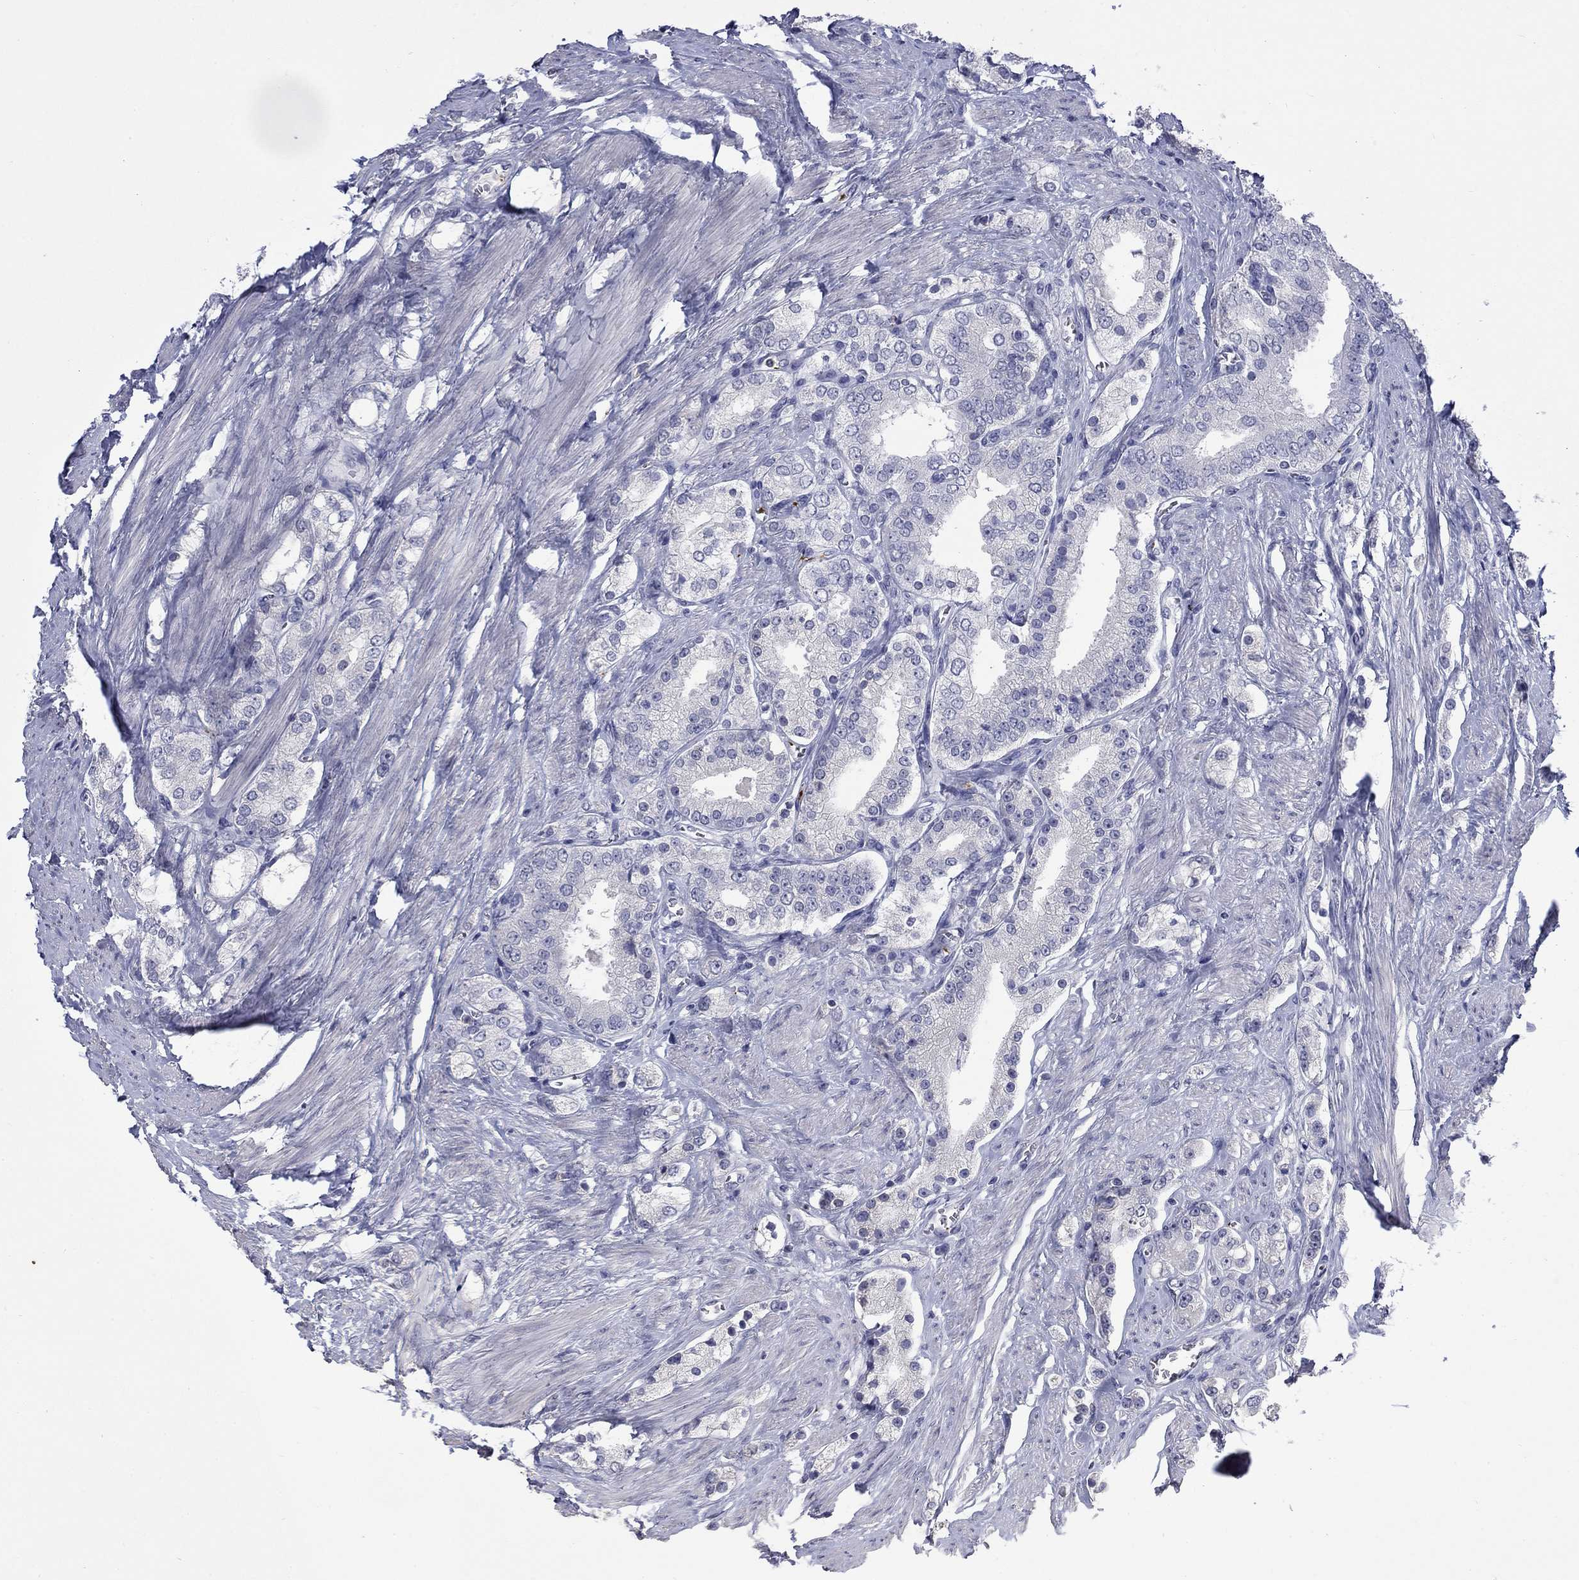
{"staining": {"intensity": "negative", "quantity": "none", "location": "none"}, "tissue": "prostate cancer", "cell_type": "Tumor cells", "image_type": "cancer", "snomed": [{"axis": "morphology", "description": "Adenocarcinoma, NOS"}, {"axis": "topography", "description": "Prostate and seminal vesicle, NOS"}, {"axis": "topography", "description": "Prostate"}], "caption": "Protein analysis of adenocarcinoma (prostate) demonstrates no significant staining in tumor cells.", "gene": "PLEK", "patient": {"sex": "male", "age": 67}}